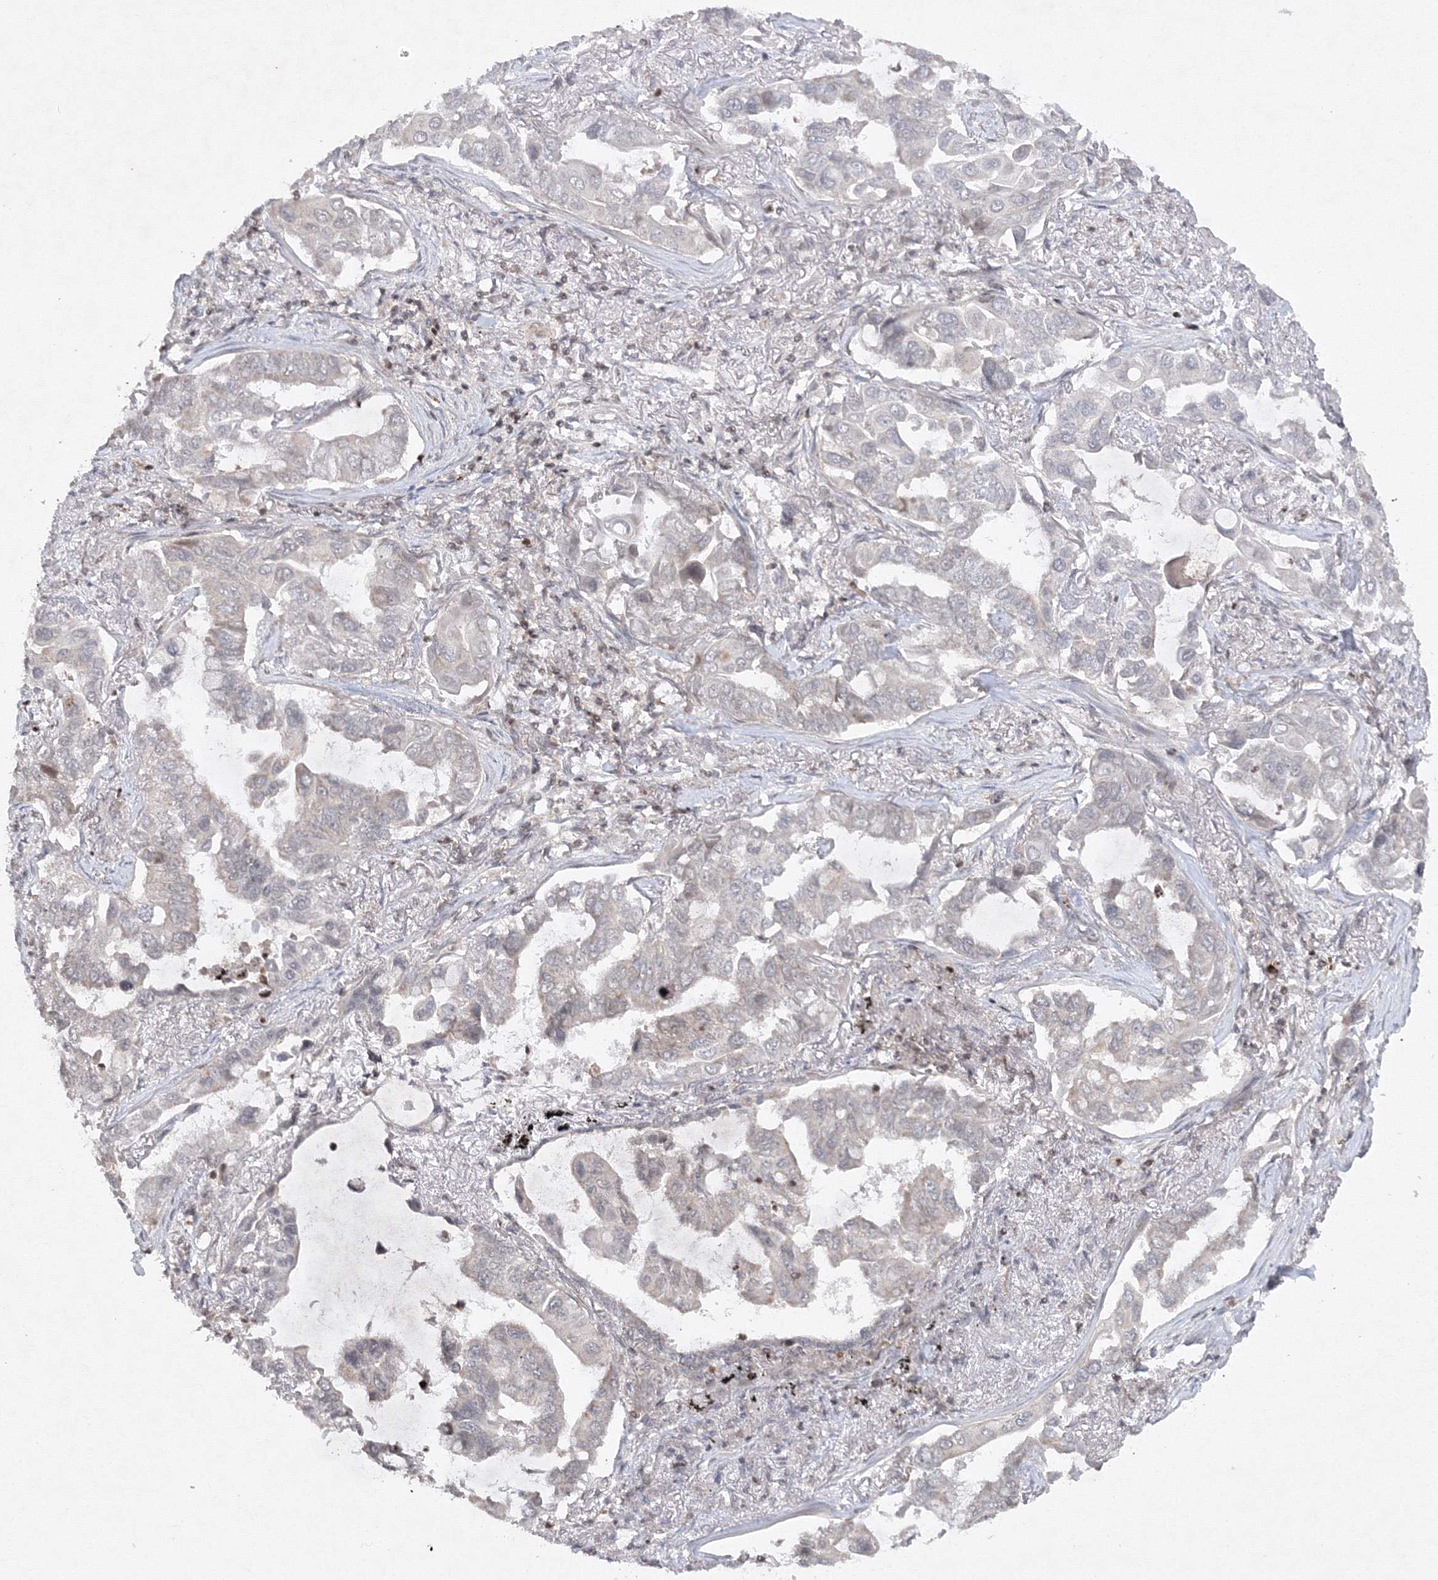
{"staining": {"intensity": "negative", "quantity": "none", "location": "none"}, "tissue": "lung cancer", "cell_type": "Tumor cells", "image_type": "cancer", "snomed": [{"axis": "morphology", "description": "Adenocarcinoma, NOS"}, {"axis": "topography", "description": "Lung"}], "caption": "Histopathology image shows no significant protein positivity in tumor cells of adenocarcinoma (lung). (DAB (3,3'-diaminobenzidine) IHC, high magnification).", "gene": "MKRN2", "patient": {"sex": "male", "age": 64}}